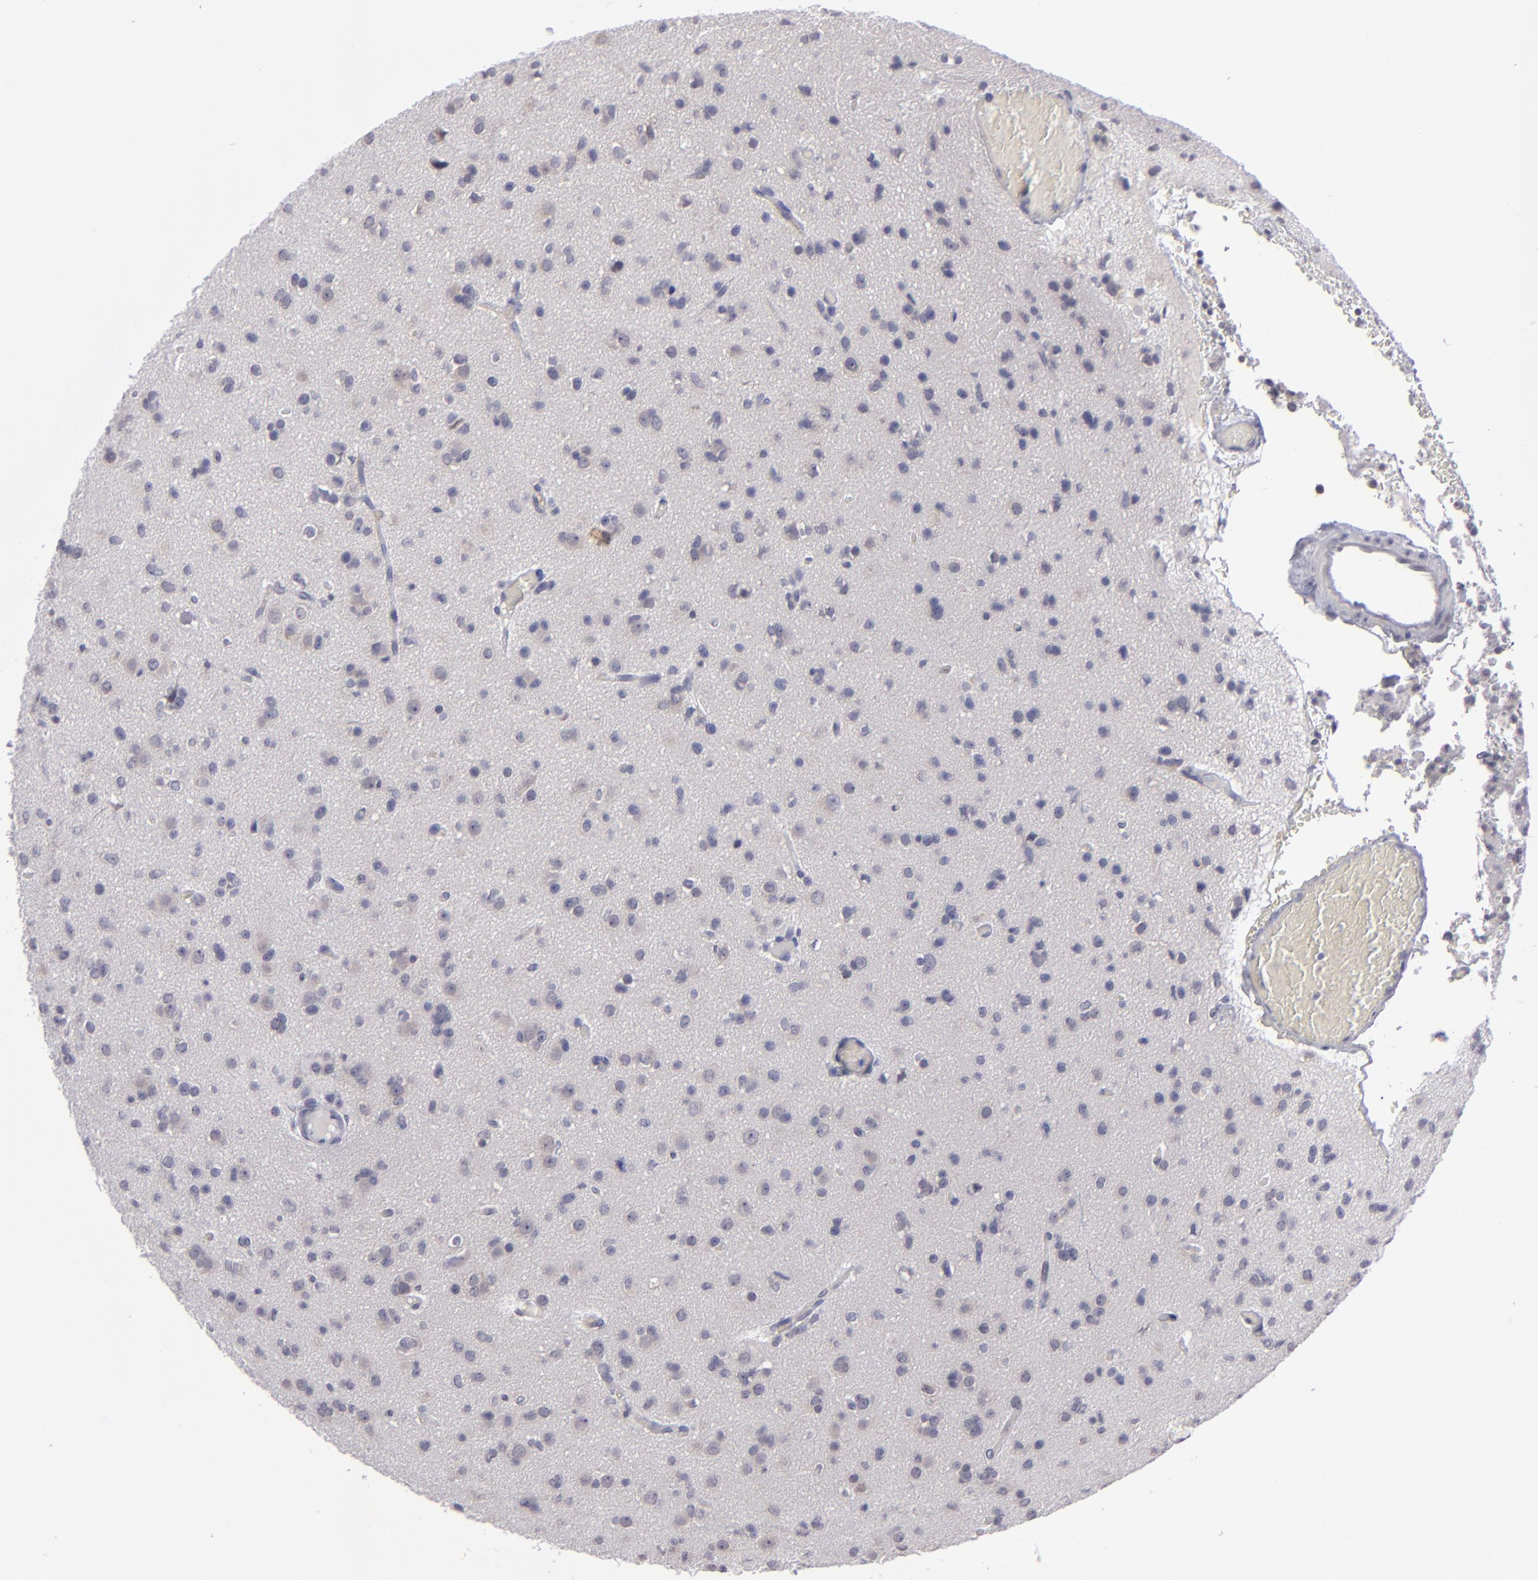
{"staining": {"intensity": "negative", "quantity": "none", "location": "none"}, "tissue": "glioma", "cell_type": "Tumor cells", "image_type": "cancer", "snomed": [{"axis": "morphology", "description": "Glioma, malignant, Low grade"}, {"axis": "topography", "description": "Brain"}], "caption": "Immunohistochemical staining of human glioma displays no significant staining in tumor cells. (DAB (3,3'-diaminobenzidine) immunohistochemistry (IHC) with hematoxylin counter stain).", "gene": "ZNF175", "patient": {"sex": "male", "age": 42}}